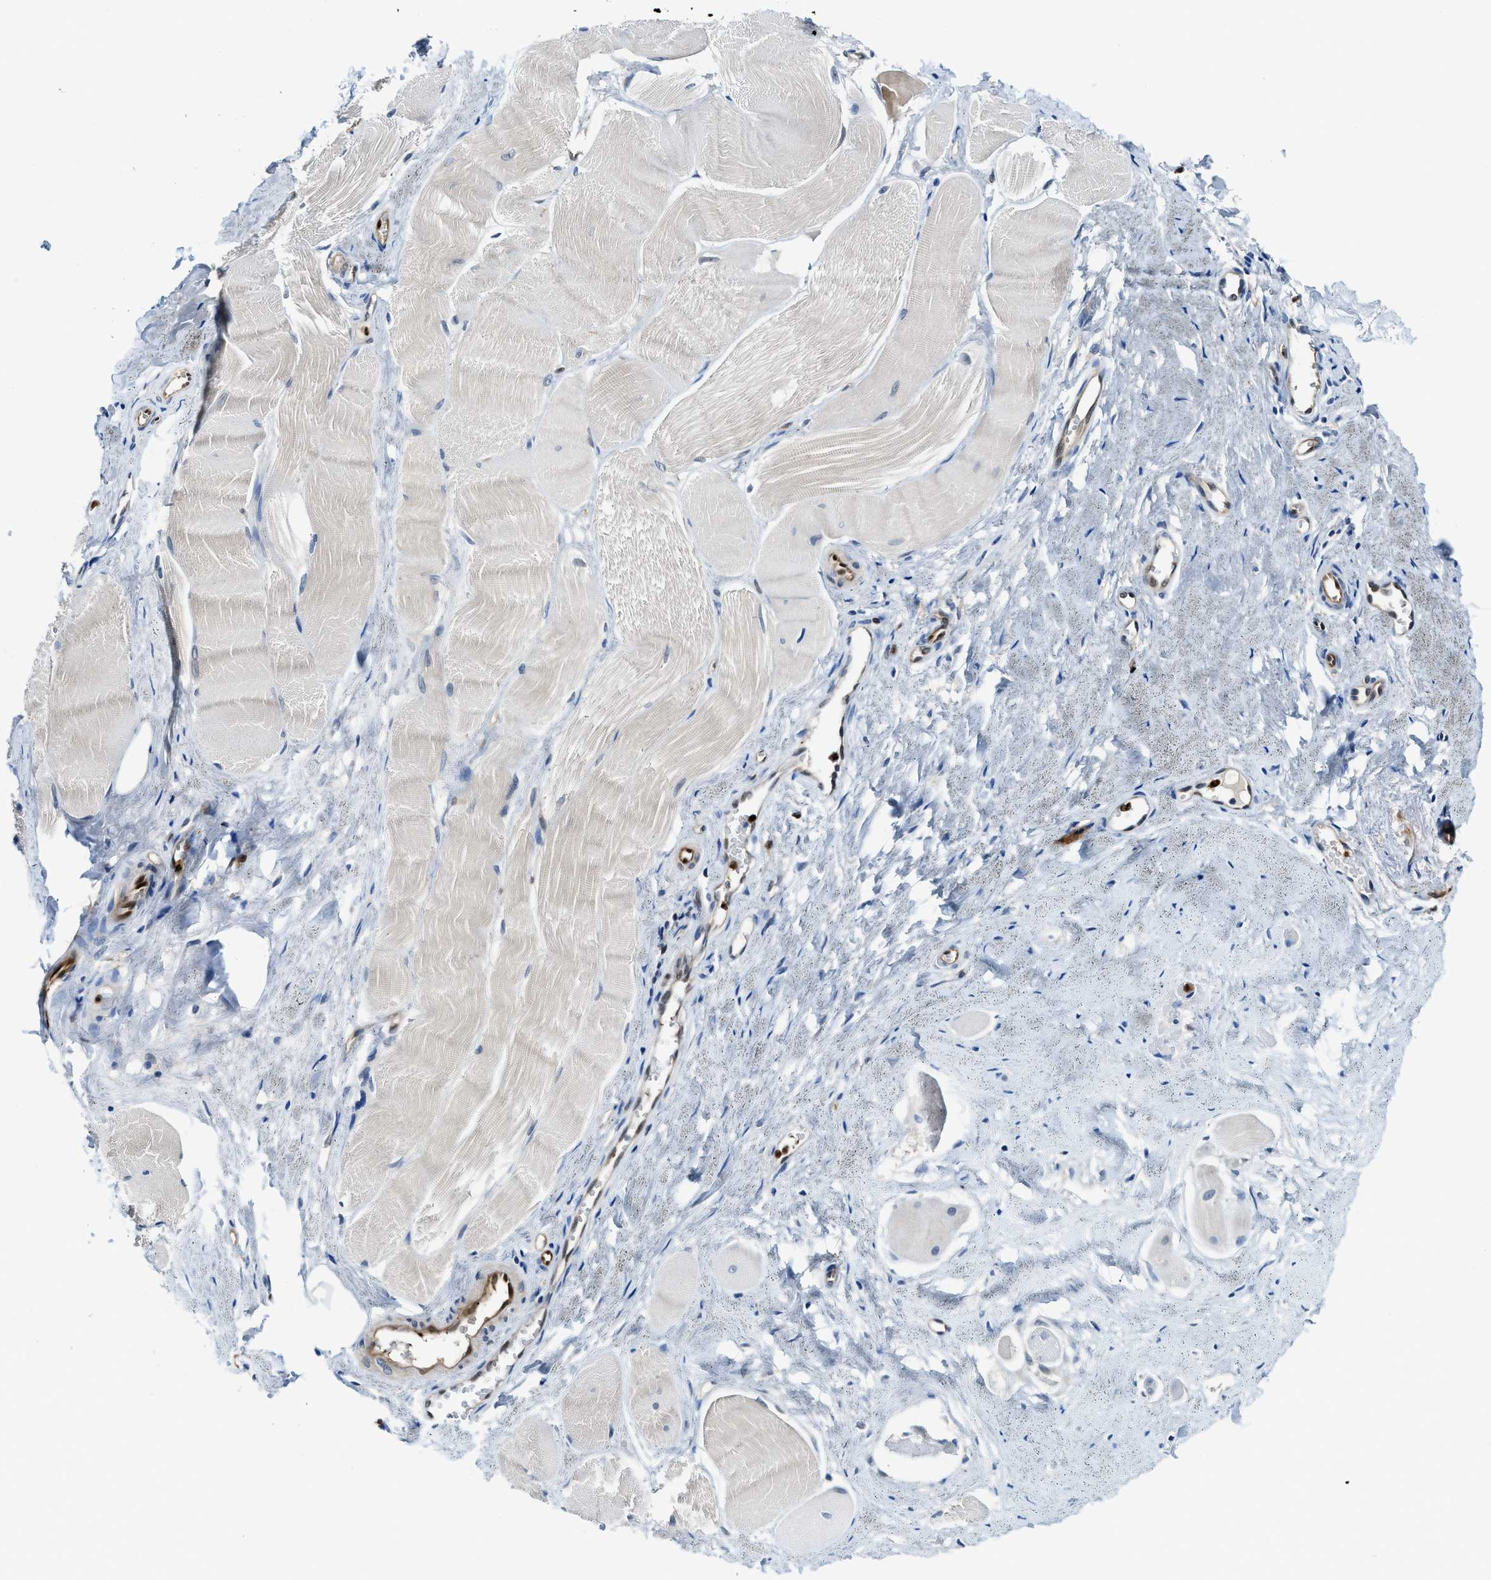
{"staining": {"intensity": "negative", "quantity": "none", "location": "none"}, "tissue": "skeletal muscle", "cell_type": "Myocytes", "image_type": "normal", "snomed": [{"axis": "morphology", "description": "Normal tissue, NOS"}, {"axis": "morphology", "description": "Squamous cell carcinoma, NOS"}, {"axis": "topography", "description": "Skeletal muscle"}], "caption": "DAB (3,3'-diaminobenzidine) immunohistochemical staining of unremarkable human skeletal muscle shows no significant positivity in myocytes. The staining is performed using DAB brown chromogen with nuclei counter-stained in using hematoxylin.", "gene": "LTA4H", "patient": {"sex": "male", "age": 51}}